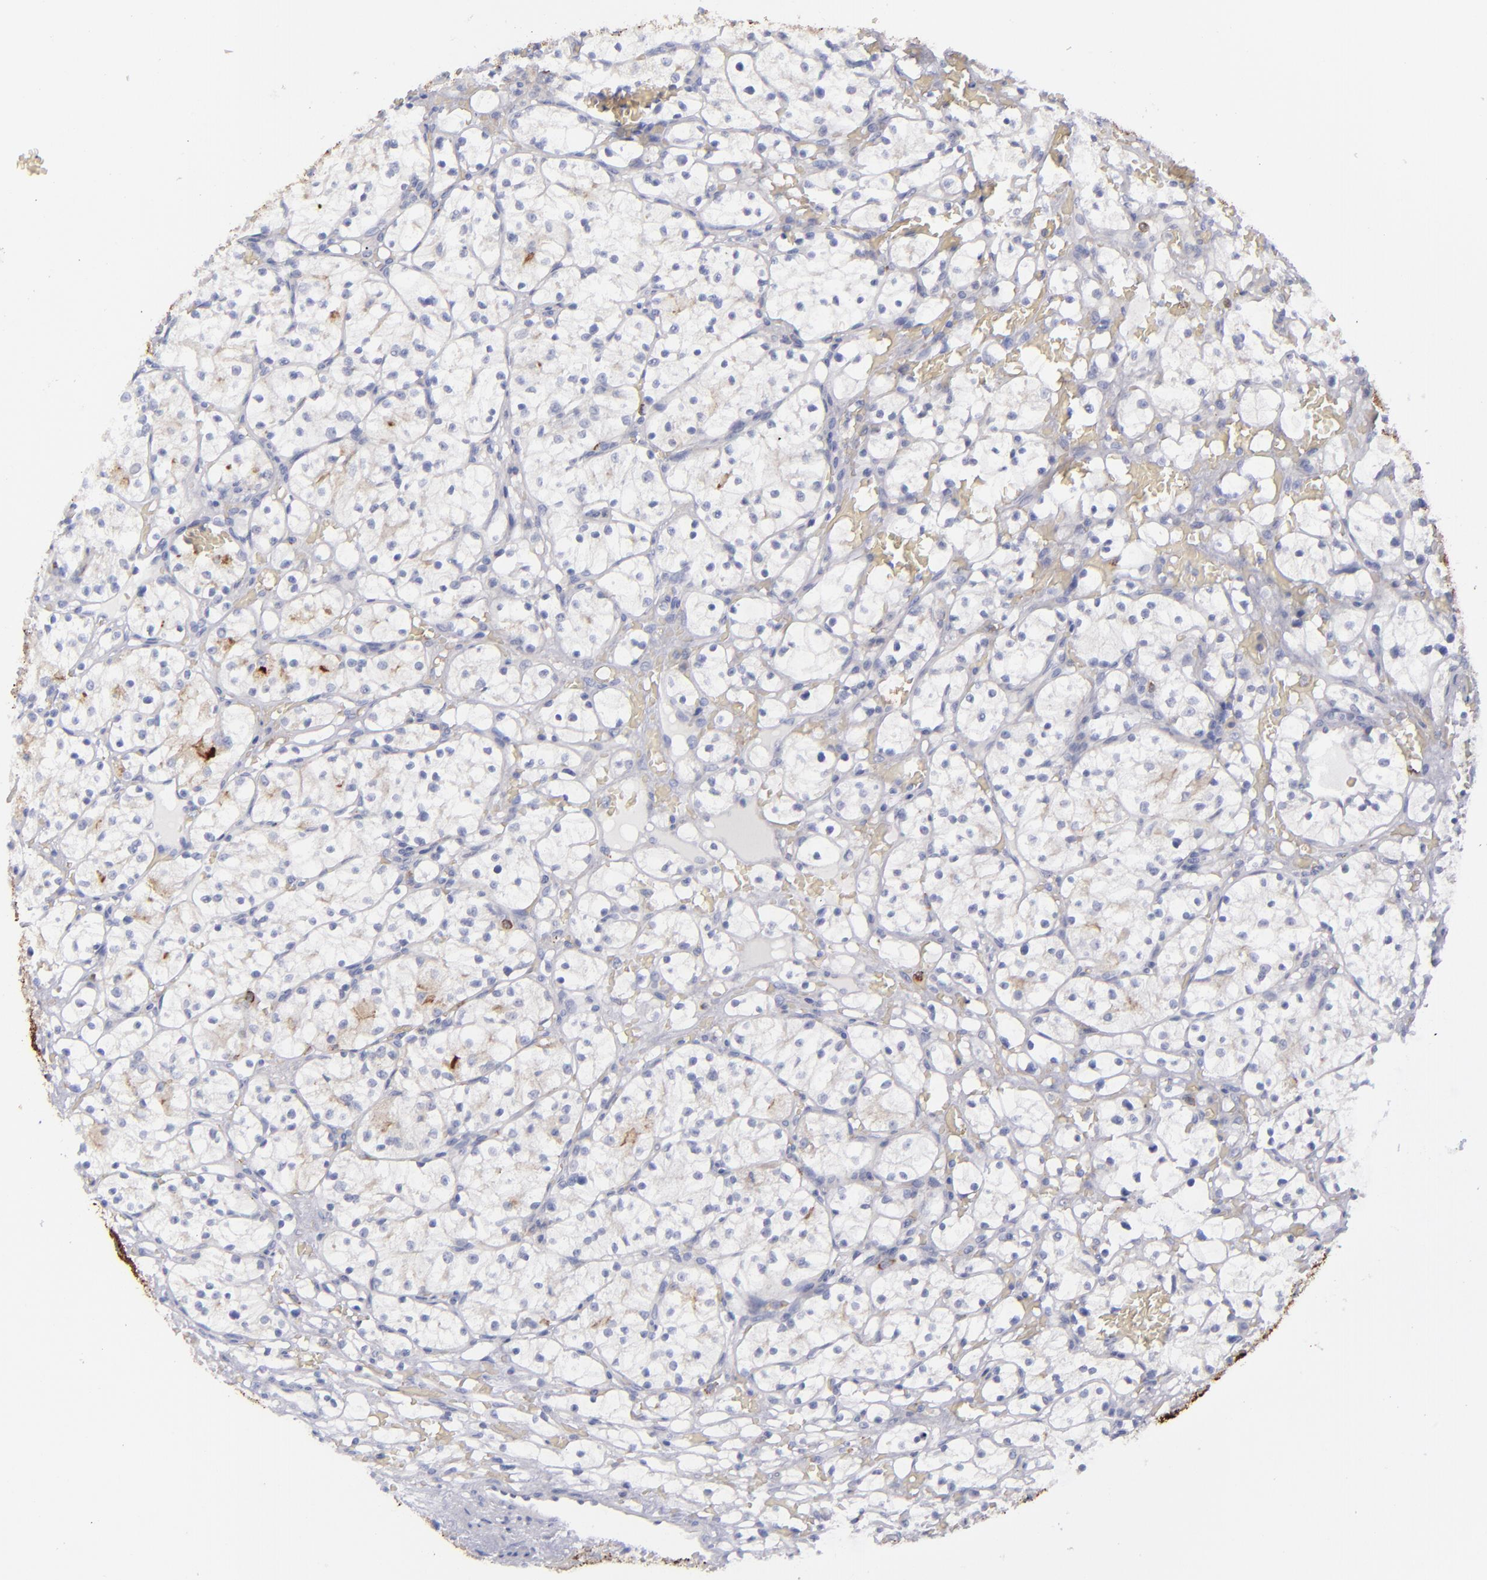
{"staining": {"intensity": "weak", "quantity": "<25%", "location": "cytoplasmic/membranous"}, "tissue": "renal cancer", "cell_type": "Tumor cells", "image_type": "cancer", "snomed": [{"axis": "morphology", "description": "Adenocarcinoma, NOS"}, {"axis": "topography", "description": "Kidney"}], "caption": "This is an IHC micrograph of renal cancer. There is no positivity in tumor cells.", "gene": "ANPEP", "patient": {"sex": "female", "age": 60}}